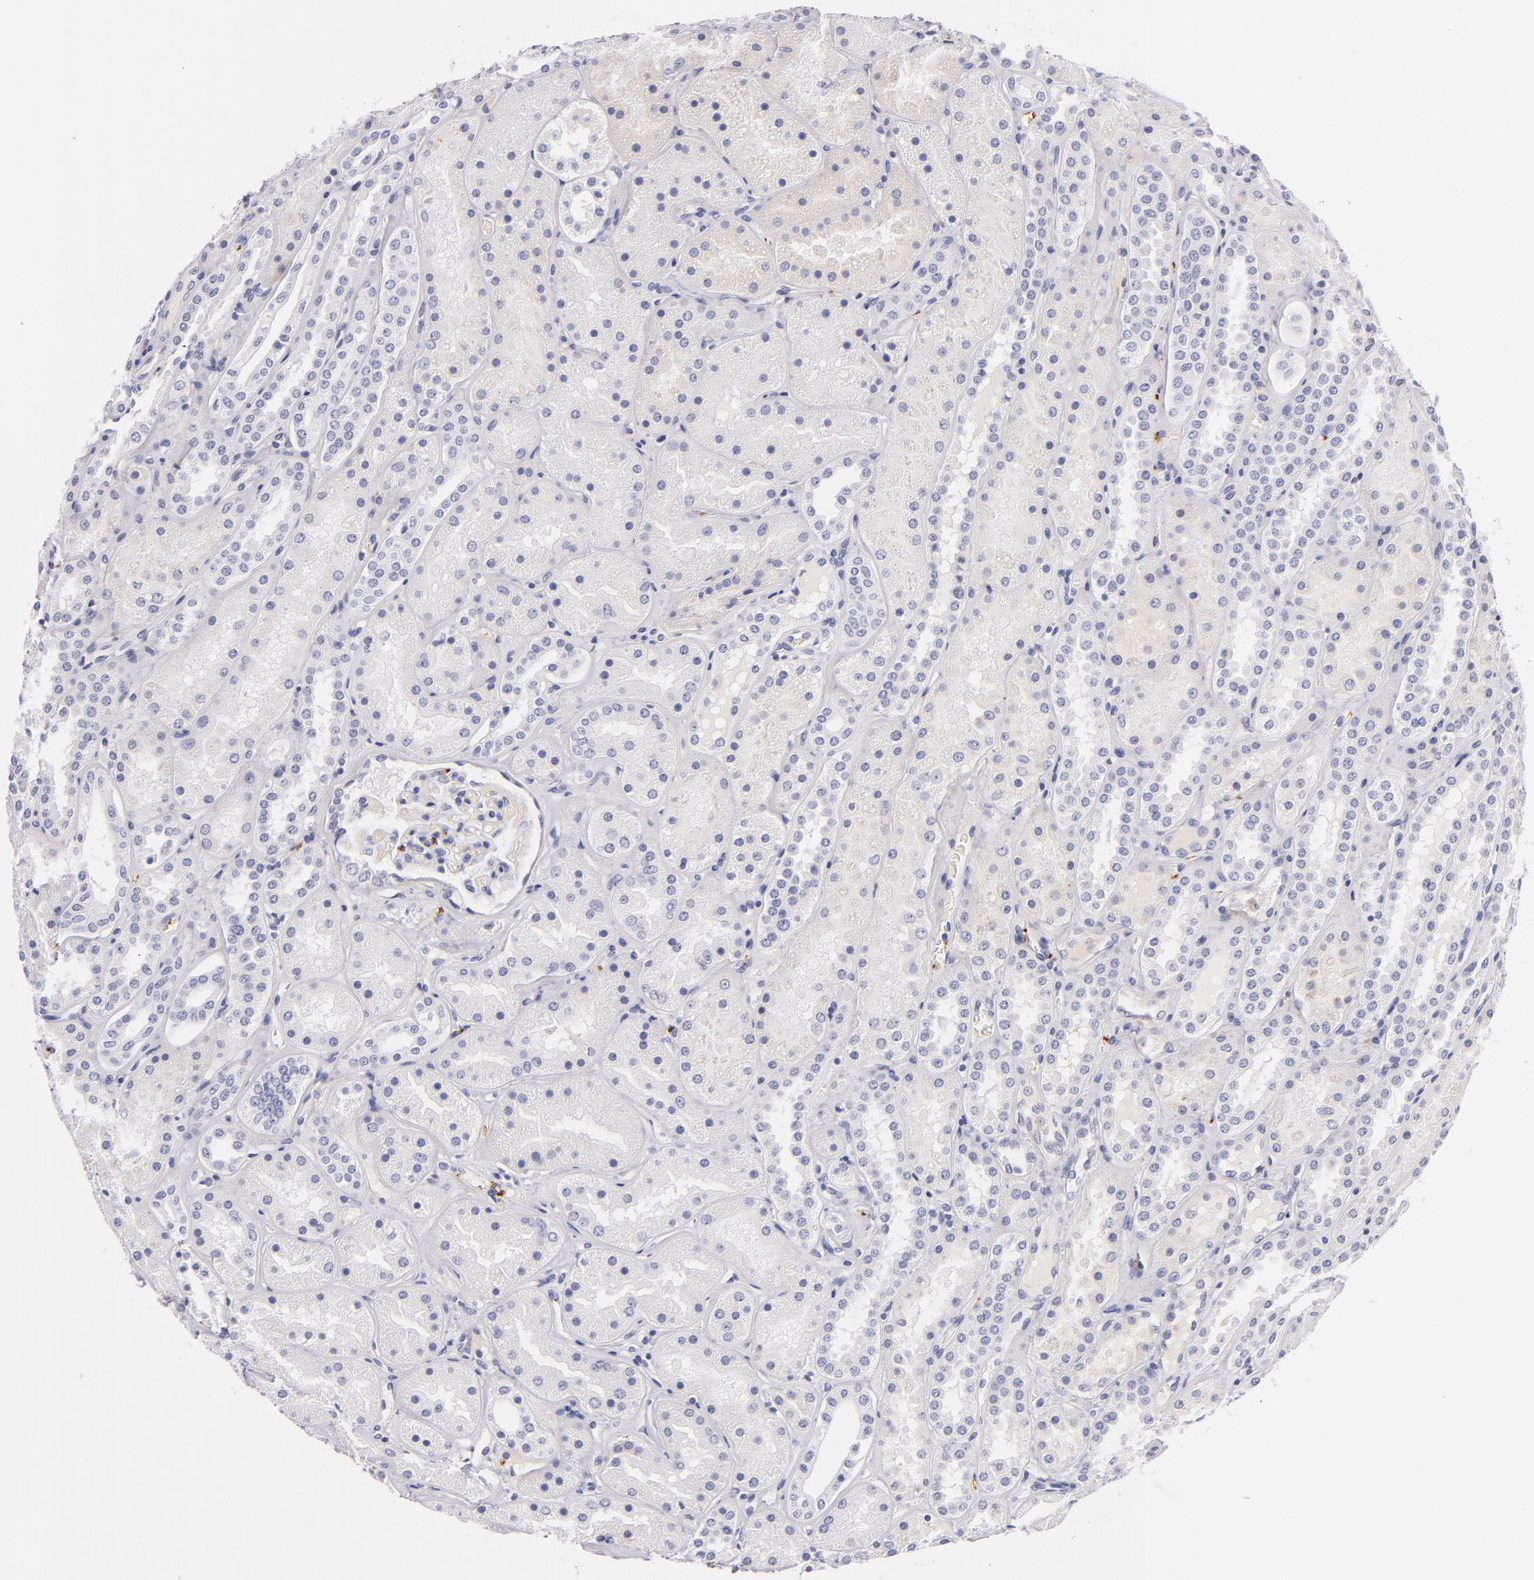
{"staining": {"intensity": "negative", "quantity": "none", "location": "none"}, "tissue": "kidney", "cell_type": "Cells in glomeruli", "image_type": "normal", "snomed": [{"axis": "morphology", "description": "Normal tissue, NOS"}, {"axis": "topography", "description": "Kidney"}], "caption": "Cells in glomeruli show no significant protein positivity in normal kidney.", "gene": "GP1BA", "patient": {"sex": "male", "age": 28}}